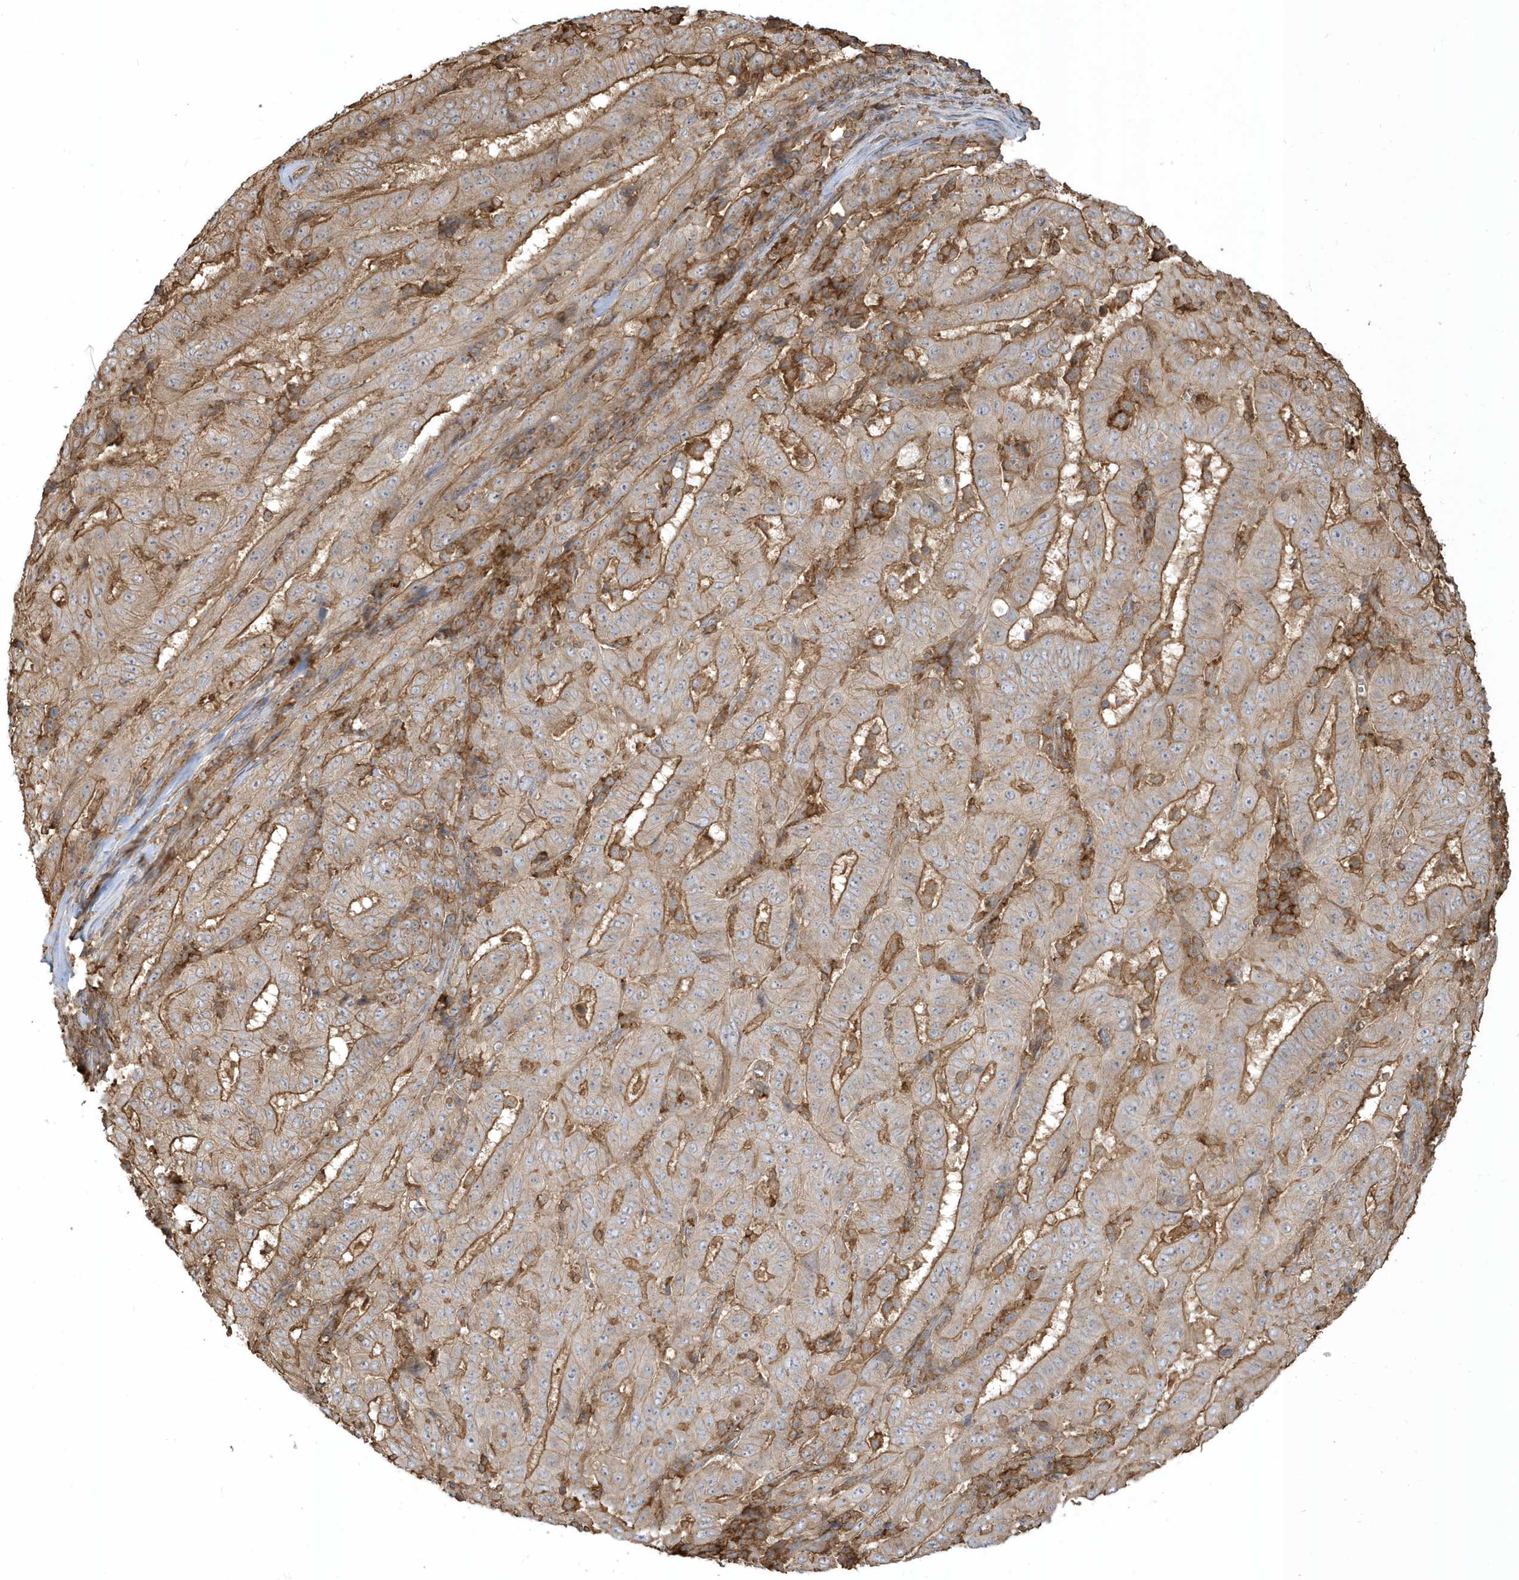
{"staining": {"intensity": "moderate", "quantity": ">75%", "location": "cytoplasmic/membranous"}, "tissue": "pancreatic cancer", "cell_type": "Tumor cells", "image_type": "cancer", "snomed": [{"axis": "morphology", "description": "Adenocarcinoma, NOS"}, {"axis": "topography", "description": "Pancreas"}], "caption": "Pancreatic cancer (adenocarcinoma) tissue reveals moderate cytoplasmic/membranous staining in about >75% of tumor cells", "gene": "ZBTB8A", "patient": {"sex": "male", "age": 63}}